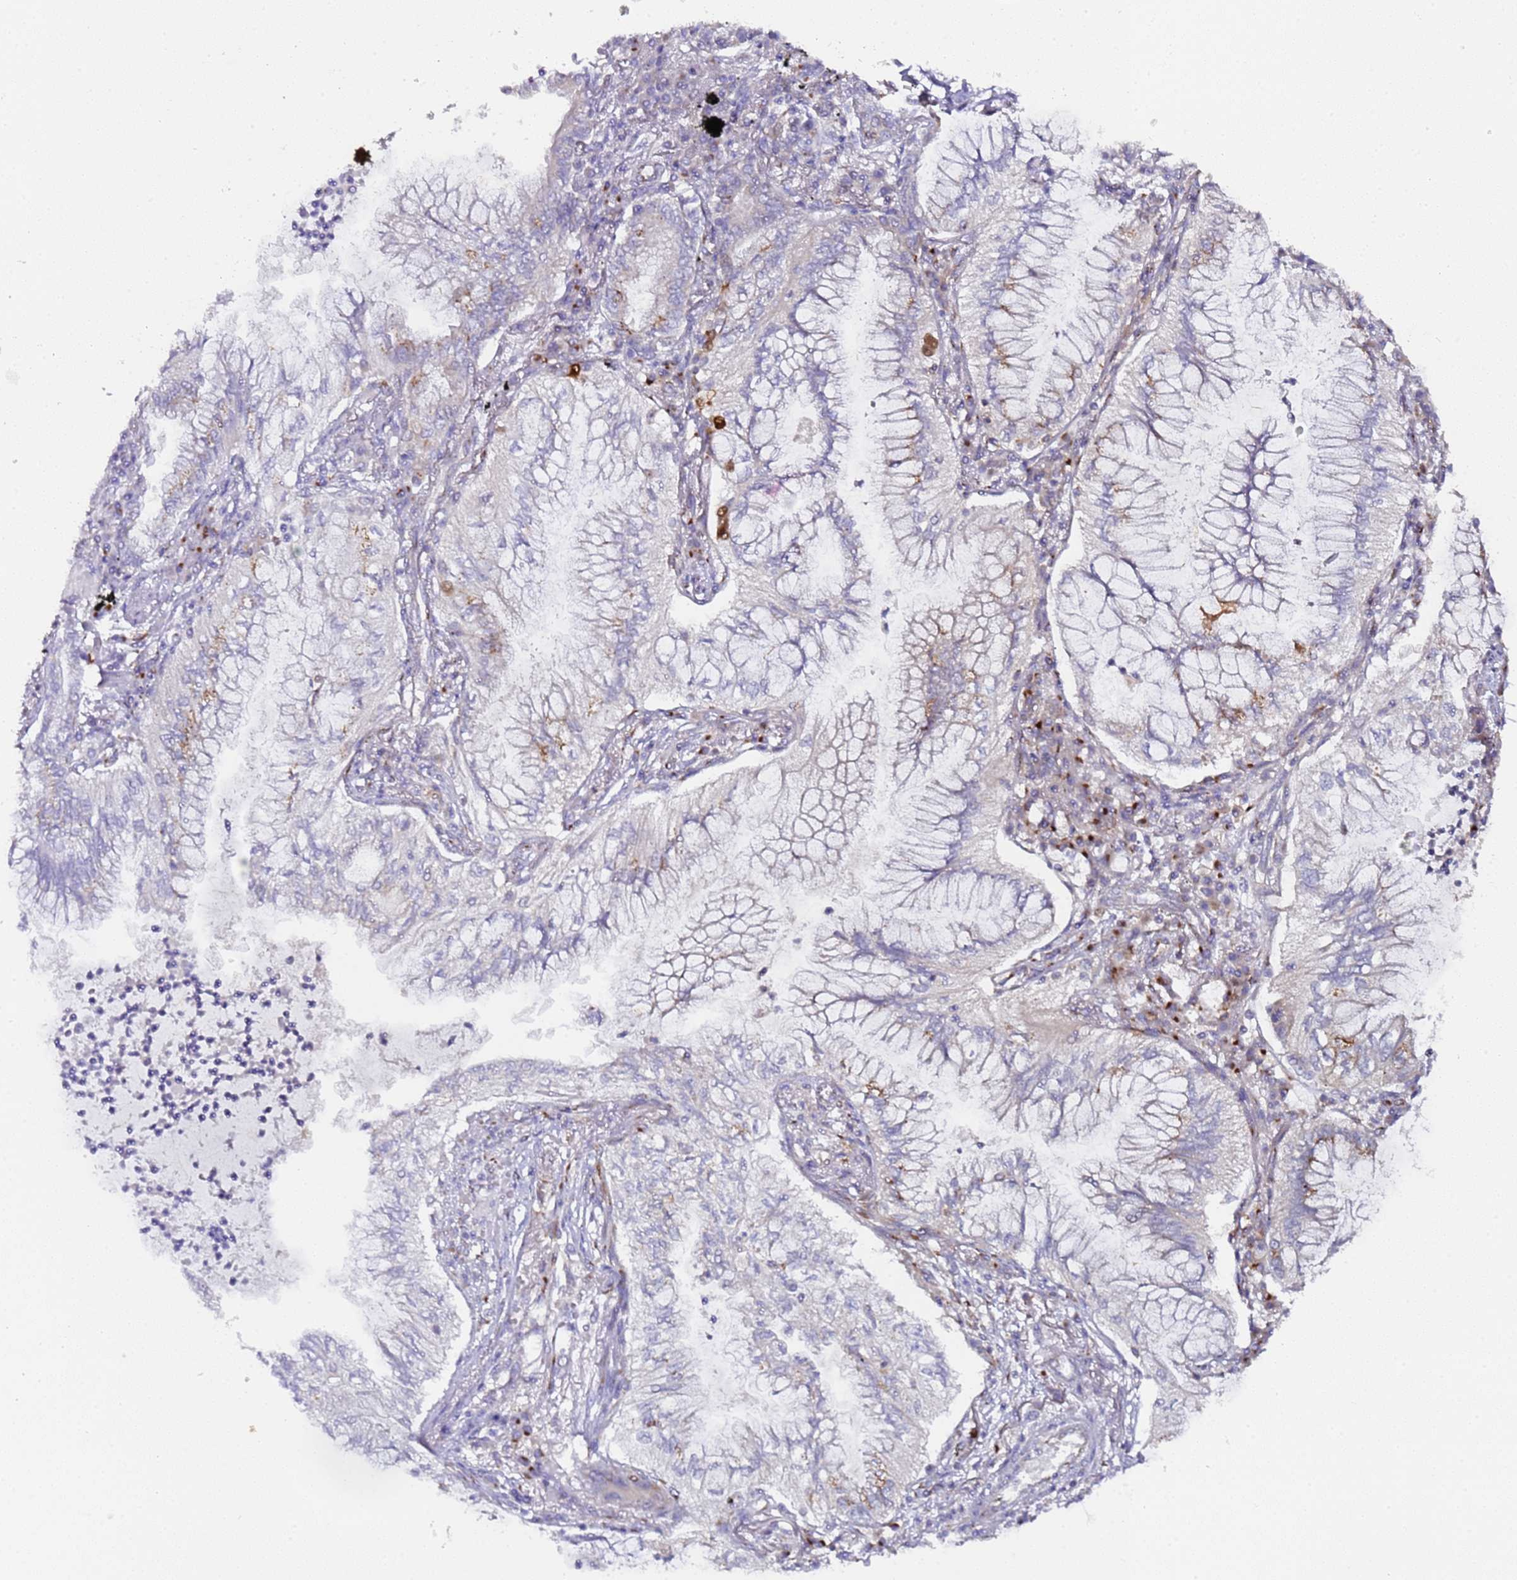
{"staining": {"intensity": "moderate", "quantity": "<25%", "location": "cytoplasmic/membranous"}, "tissue": "lung cancer", "cell_type": "Tumor cells", "image_type": "cancer", "snomed": [{"axis": "morphology", "description": "Adenocarcinoma, NOS"}, {"axis": "topography", "description": "Lung"}], "caption": "Protein expression analysis of lung cancer exhibits moderate cytoplasmic/membranous staining in about <25% of tumor cells. (brown staining indicates protein expression, while blue staining denotes nuclei).", "gene": "MRPL49", "patient": {"sex": "female", "age": 70}}